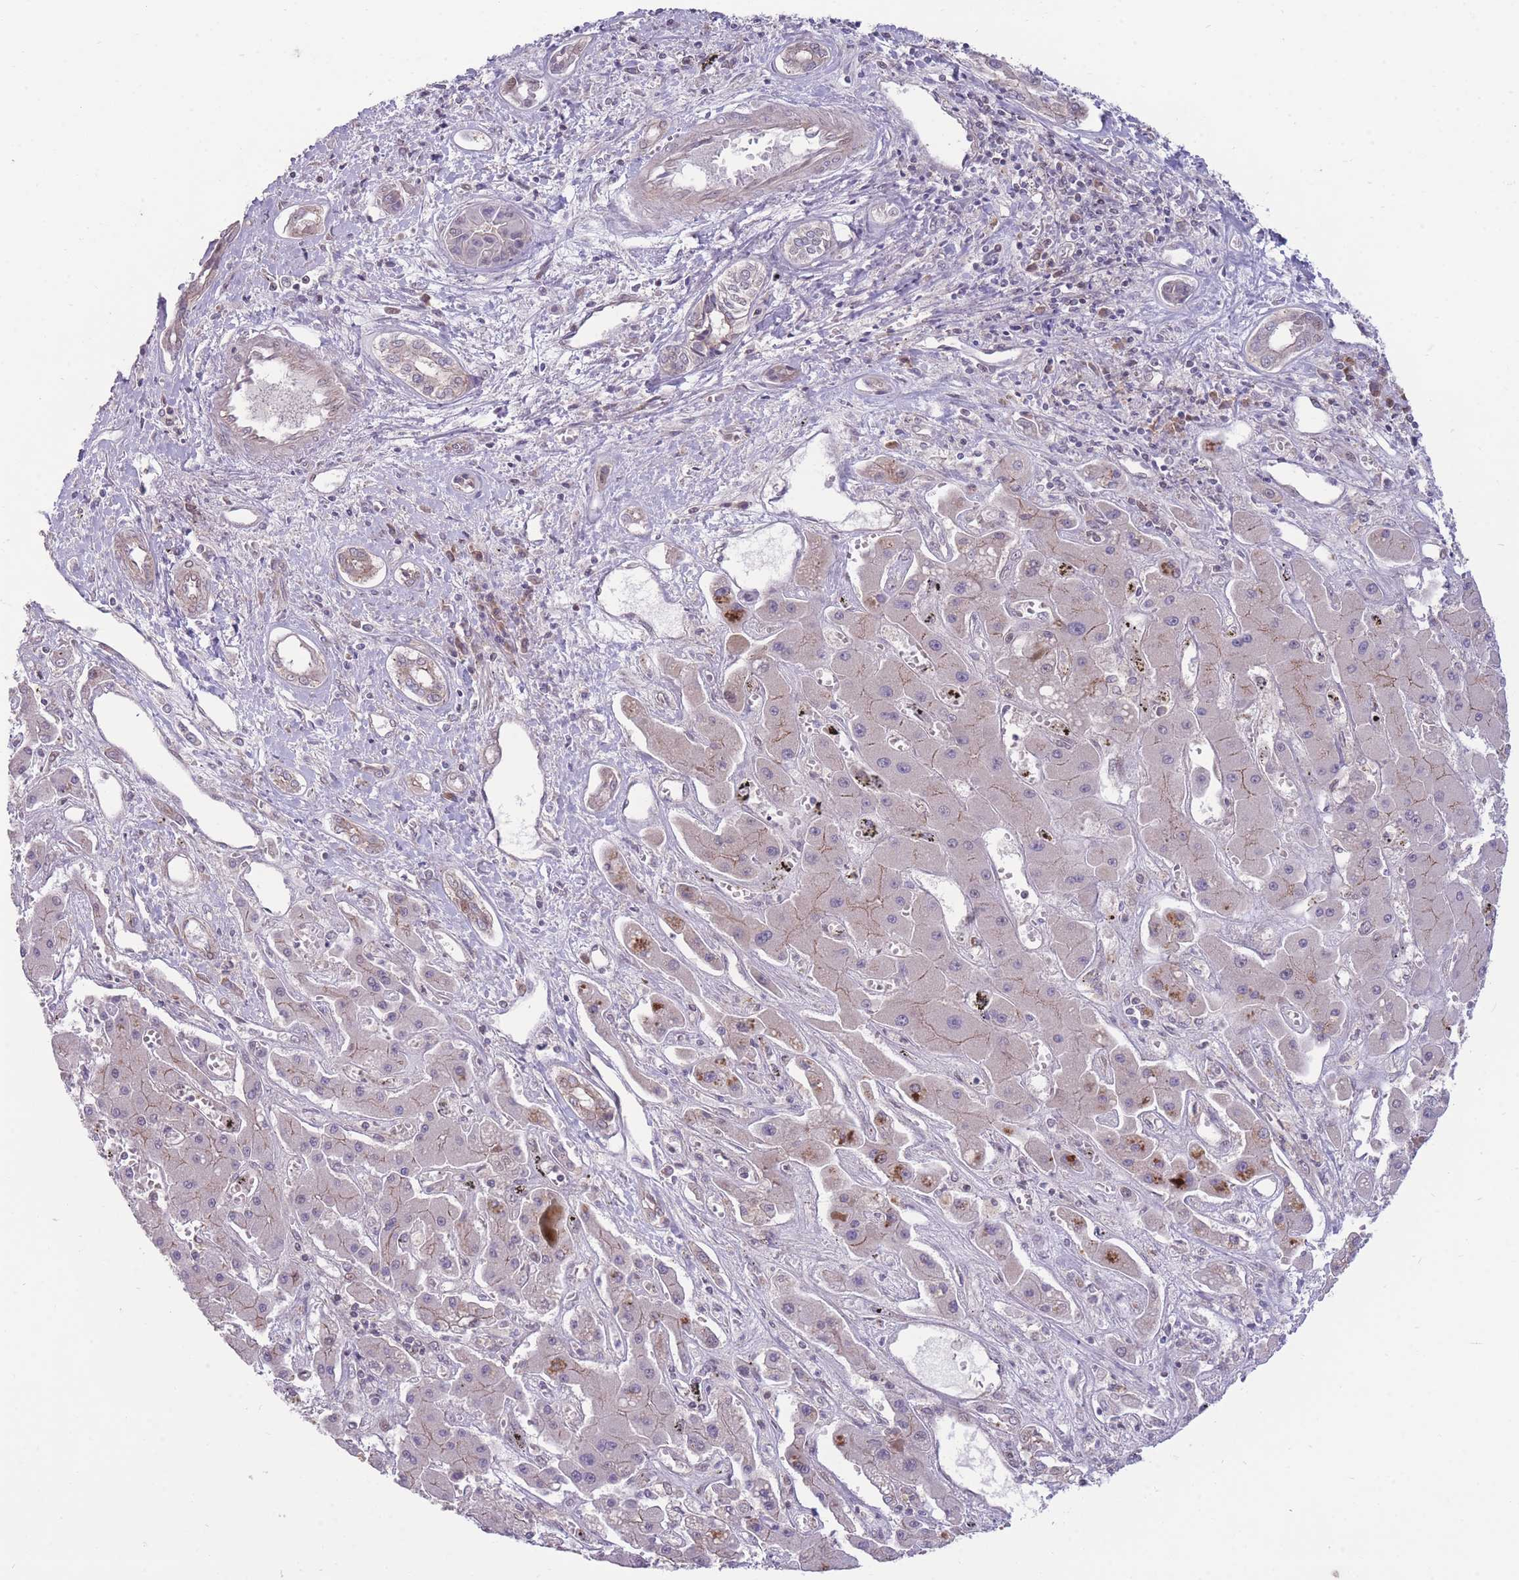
{"staining": {"intensity": "negative", "quantity": "none", "location": "none"}, "tissue": "liver cancer", "cell_type": "Tumor cells", "image_type": "cancer", "snomed": [{"axis": "morphology", "description": "Cholangiocarcinoma"}, {"axis": "topography", "description": "Liver"}], "caption": "IHC histopathology image of neoplastic tissue: liver cholangiocarcinoma stained with DAB (3,3'-diaminobenzidine) exhibits no significant protein positivity in tumor cells.", "gene": "RIC8A", "patient": {"sex": "male", "age": 67}}